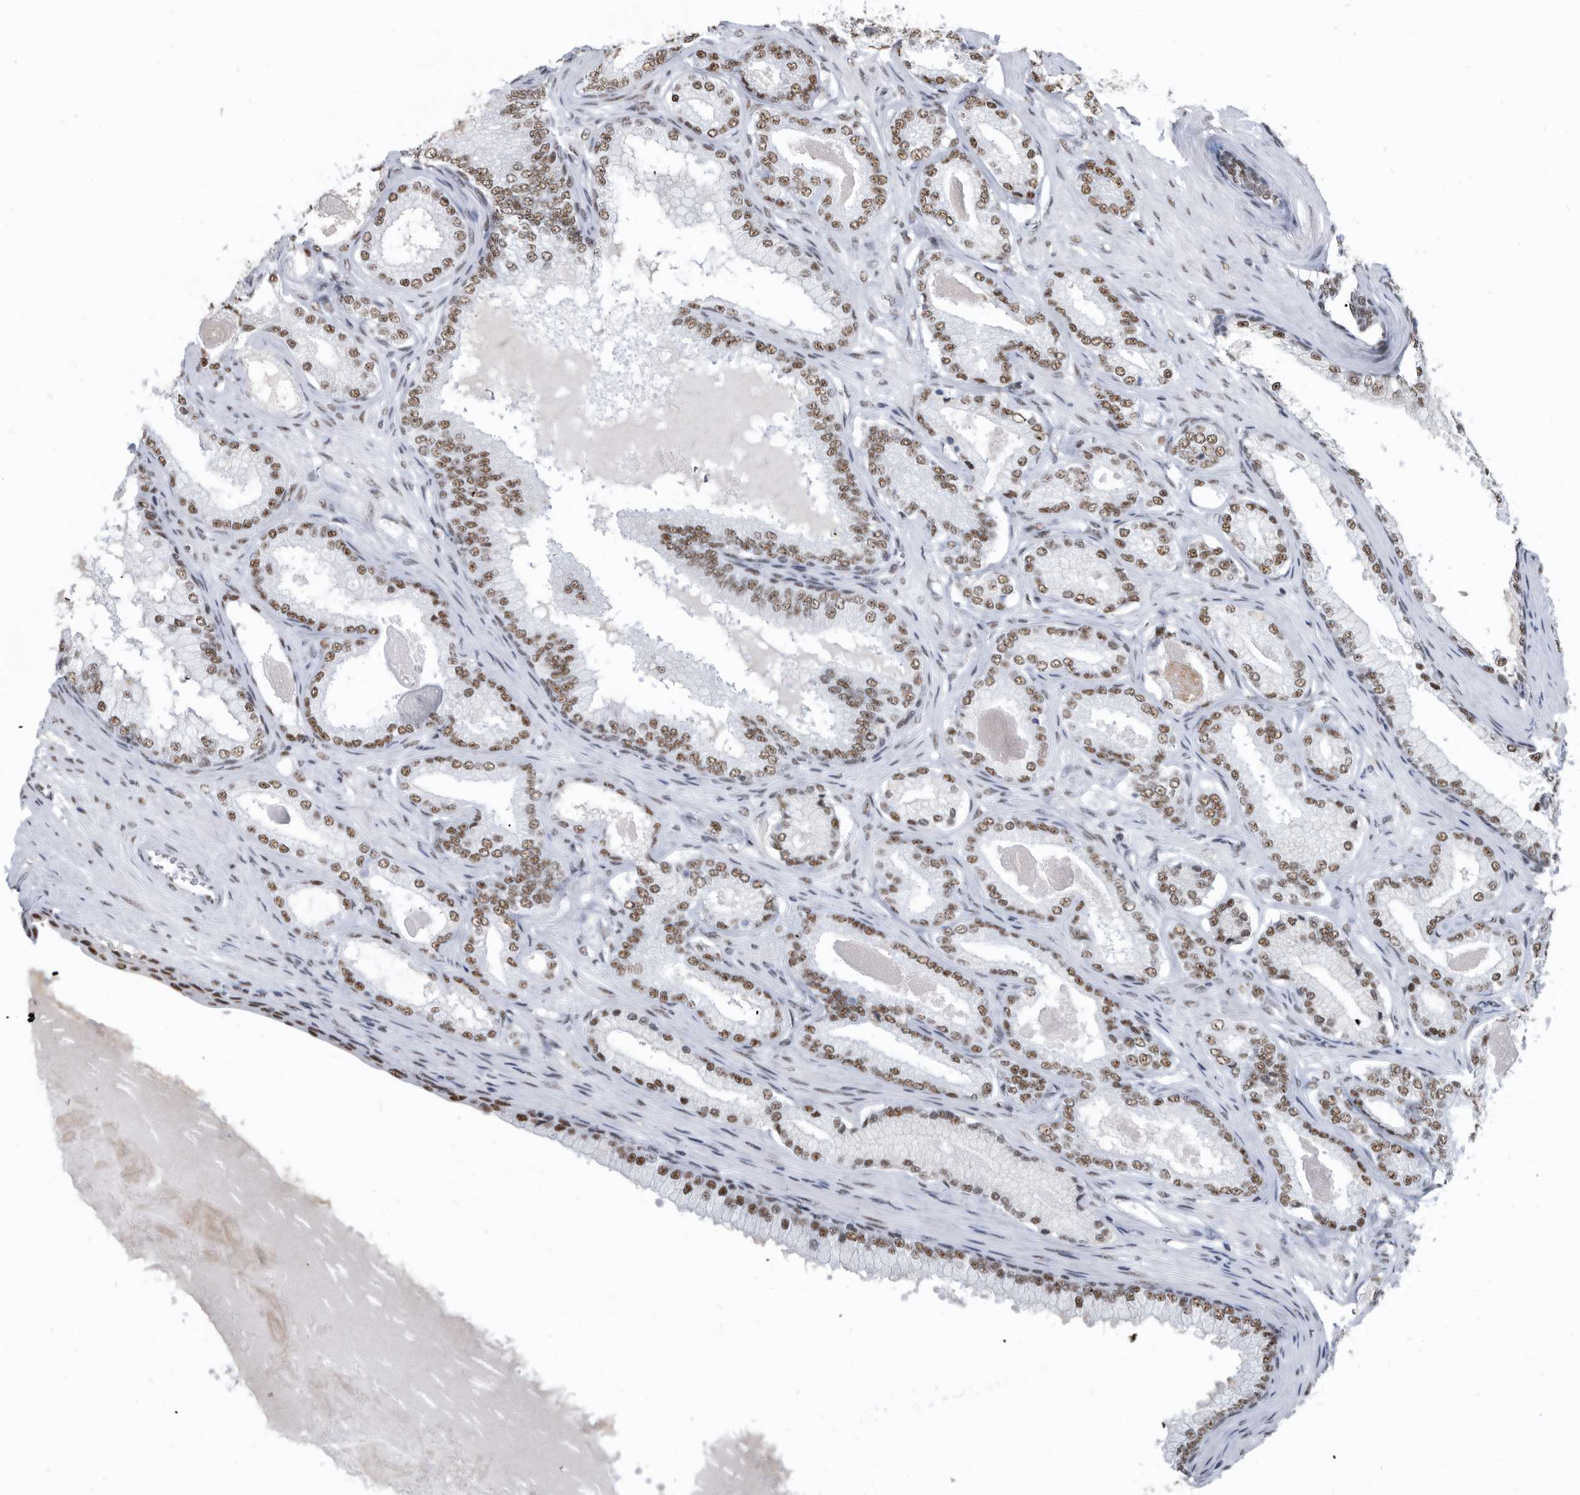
{"staining": {"intensity": "moderate", "quantity": ">75%", "location": "nuclear"}, "tissue": "prostate cancer", "cell_type": "Tumor cells", "image_type": "cancer", "snomed": [{"axis": "morphology", "description": "Adenocarcinoma, Low grade"}, {"axis": "topography", "description": "Prostate"}], "caption": "This image reveals immunohistochemistry staining of human prostate low-grade adenocarcinoma, with medium moderate nuclear positivity in about >75% of tumor cells.", "gene": "SF3A1", "patient": {"sex": "male", "age": 70}}